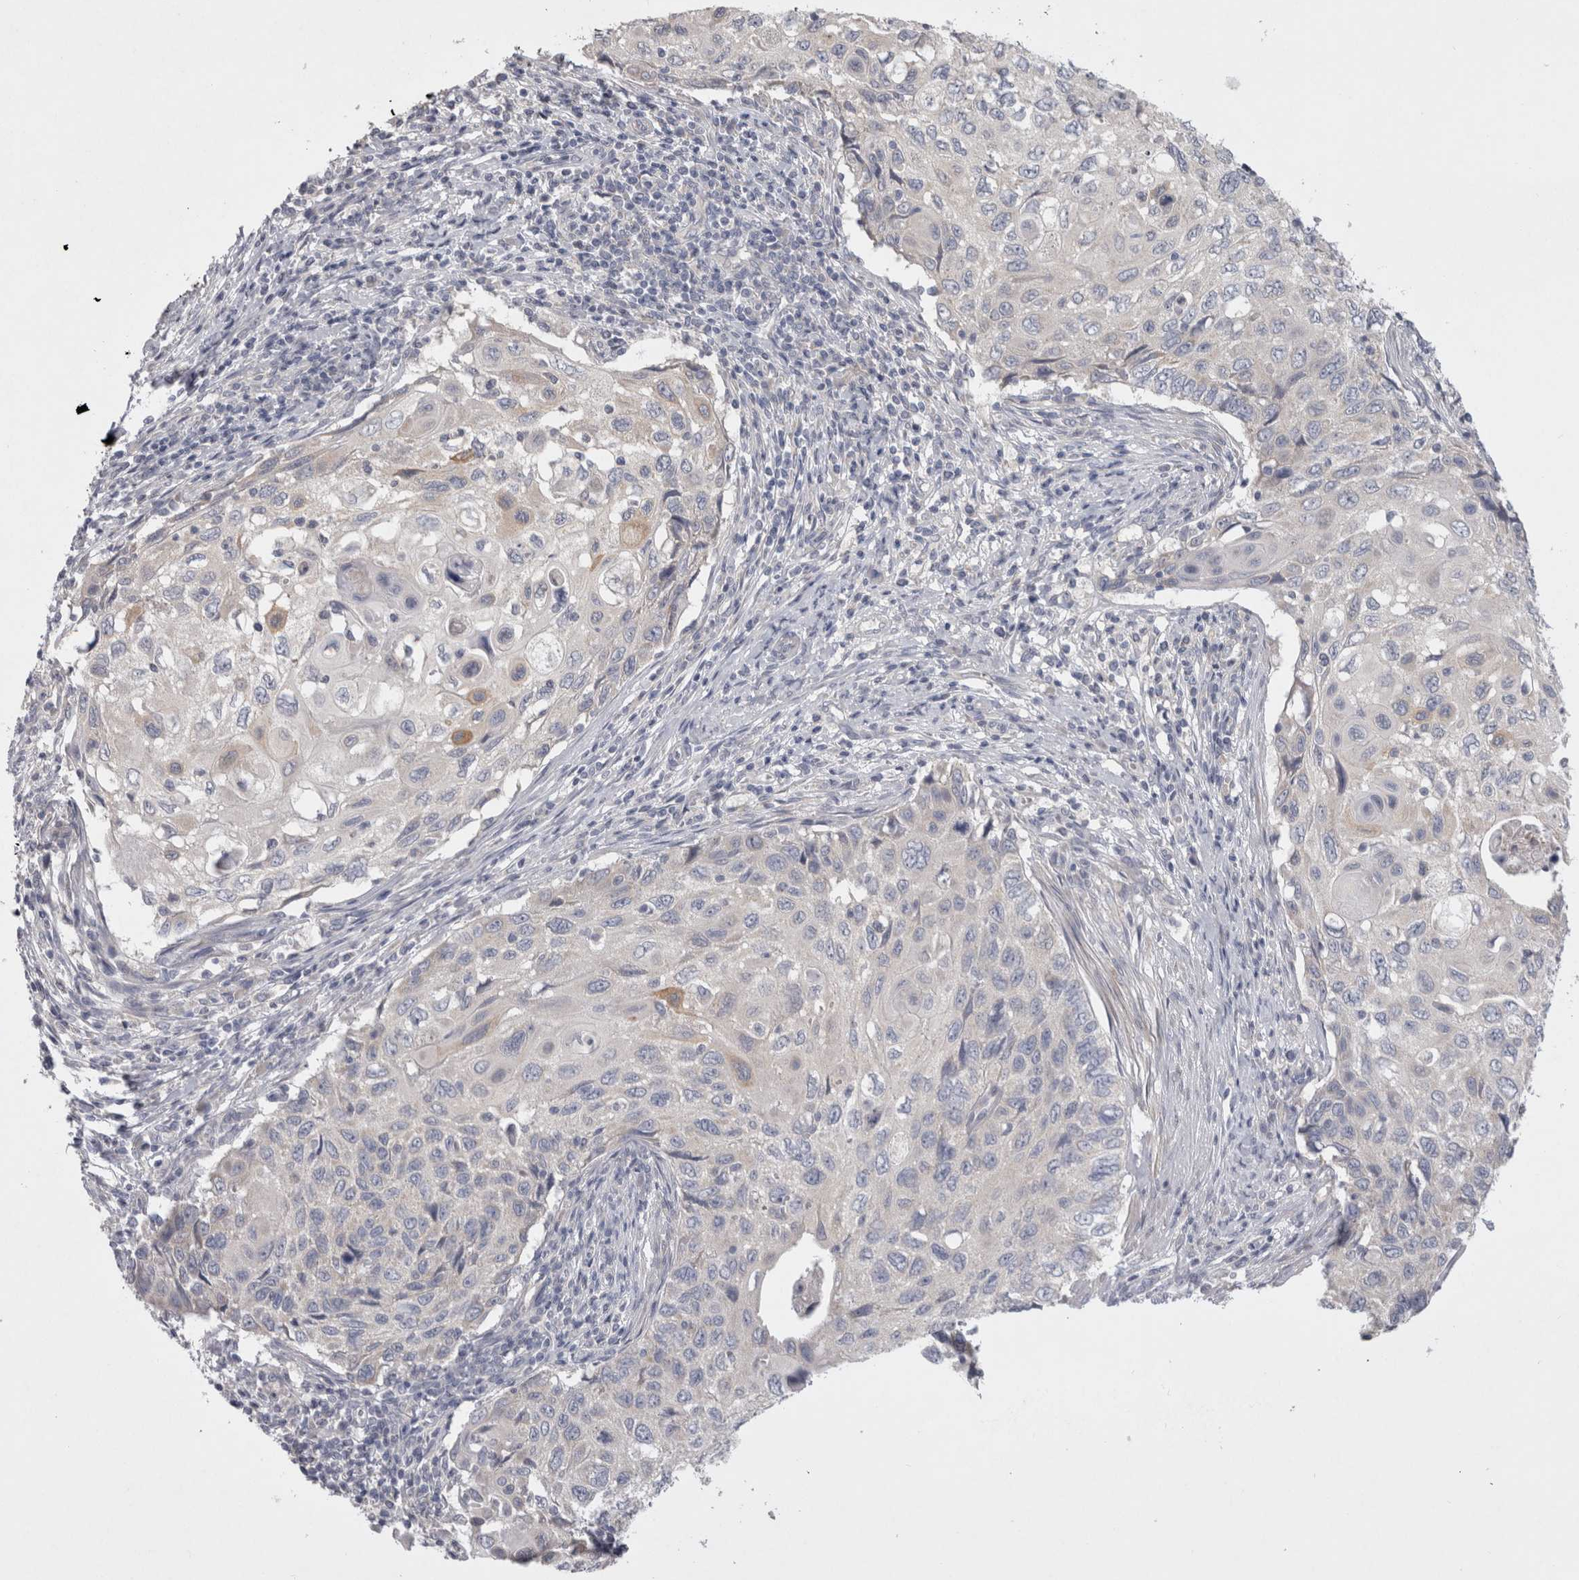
{"staining": {"intensity": "negative", "quantity": "none", "location": "none"}, "tissue": "cervical cancer", "cell_type": "Tumor cells", "image_type": "cancer", "snomed": [{"axis": "morphology", "description": "Squamous cell carcinoma, NOS"}, {"axis": "topography", "description": "Cervix"}], "caption": "Immunohistochemical staining of human cervical cancer shows no significant positivity in tumor cells.", "gene": "LRRC40", "patient": {"sex": "female", "age": 70}}